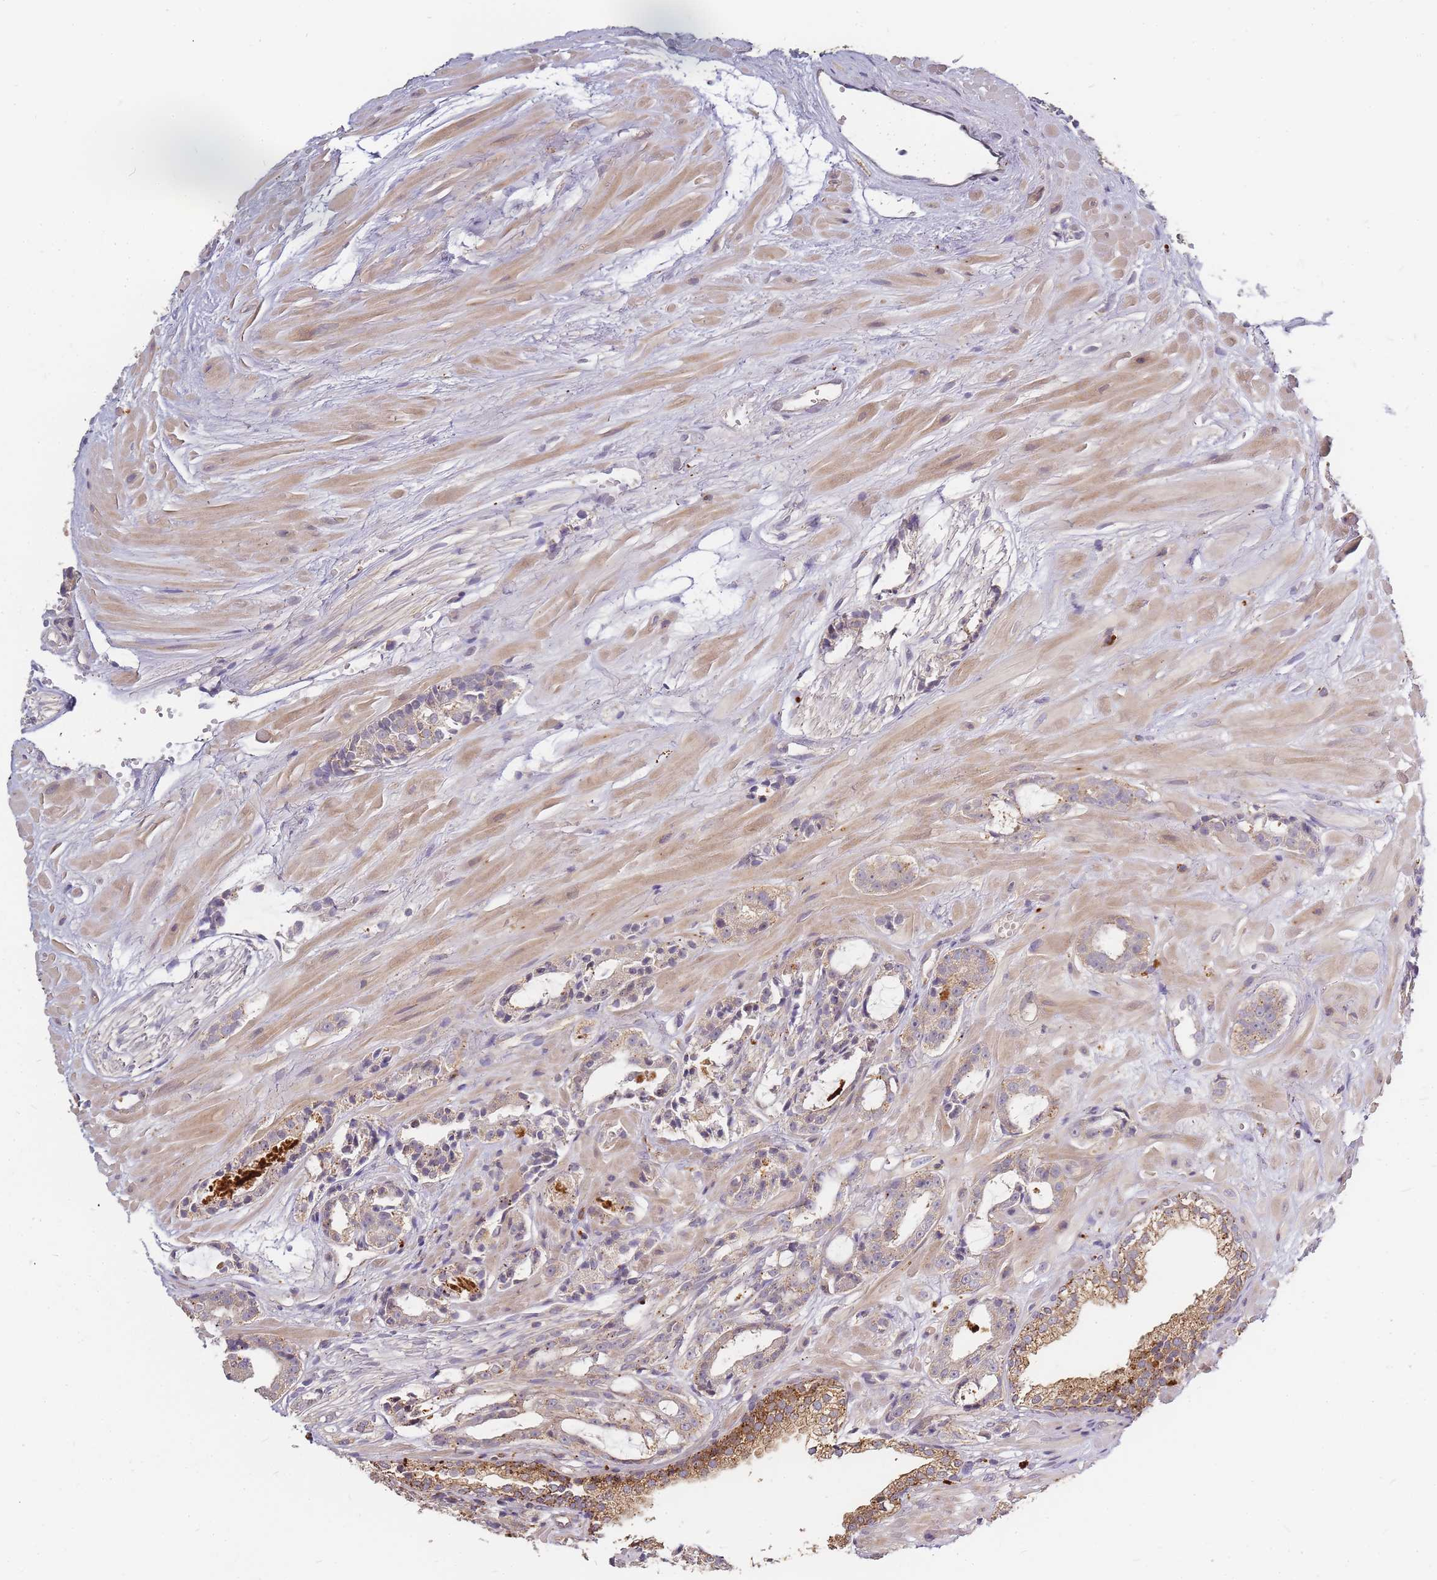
{"staining": {"intensity": "negative", "quantity": "none", "location": "none"}, "tissue": "prostate cancer", "cell_type": "Tumor cells", "image_type": "cancer", "snomed": [{"axis": "morphology", "description": "Adenocarcinoma, High grade"}, {"axis": "topography", "description": "Prostate"}], "caption": "Human prostate high-grade adenocarcinoma stained for a protein using immunohistochemistry shows no positivity in tumor cells.", "gene": "ATG5", "patient": {"sex": "male", "age": 71}}